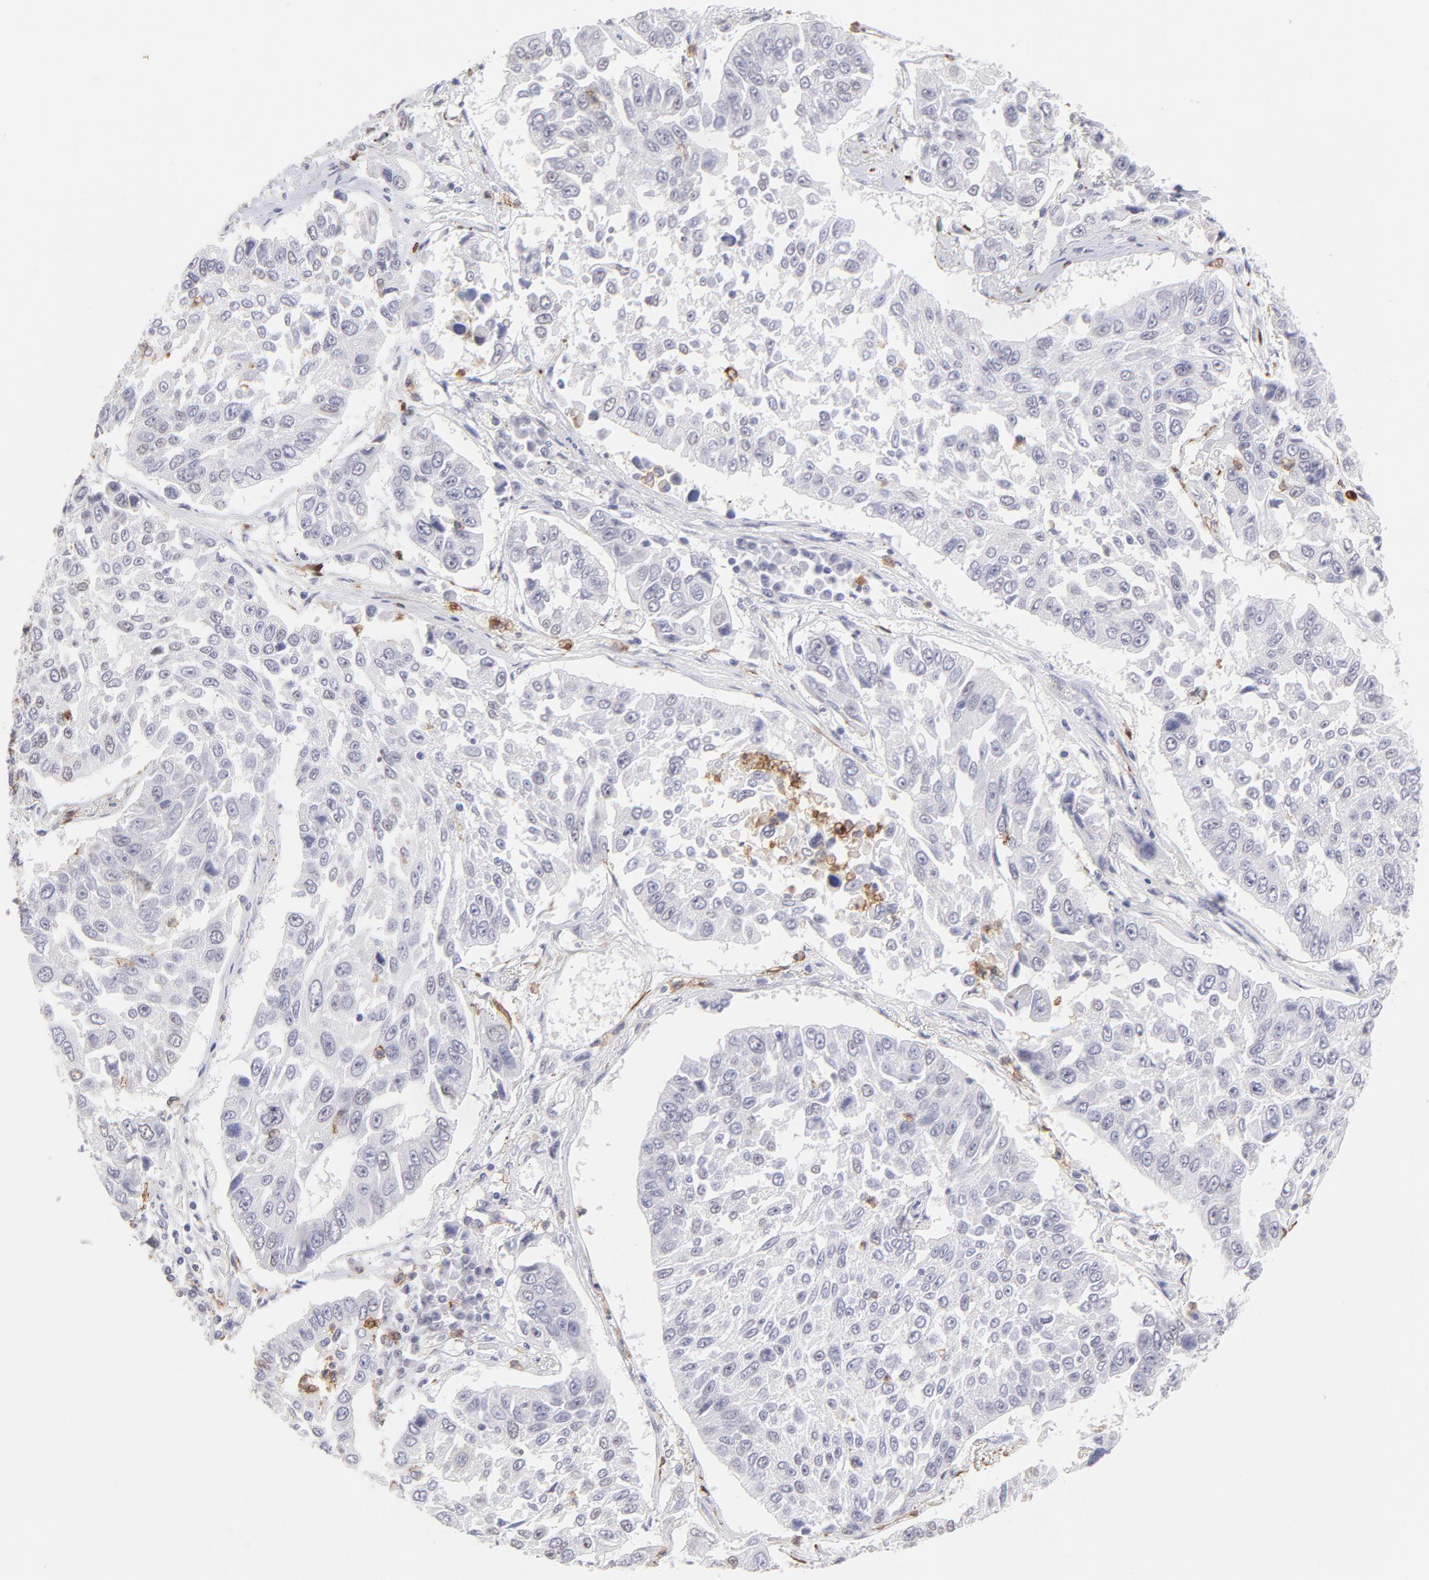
{"staining": {"intensity": "negative", "quantity": "none", "location": "none"}, "tissue": "lung cancer", "cell_type": "Tumor cells", "image_type": "cancer", "snomed": [{"axis": "morphology", "description": "Squamous cell carcinoma, NOS"}, {"axis": "topography", "description": "Lung"}], "caption": "IHC photomicrograph of lung cancer stained for a protein (brown), which exhibits no expression in tumor cells. Brightfield microscopy of IHC stained with DAB (brown) and hematoxylin (blue), captured at high magnification.", "gene": "LTB4R", "patient": {"sex": "male", "age": 71}}